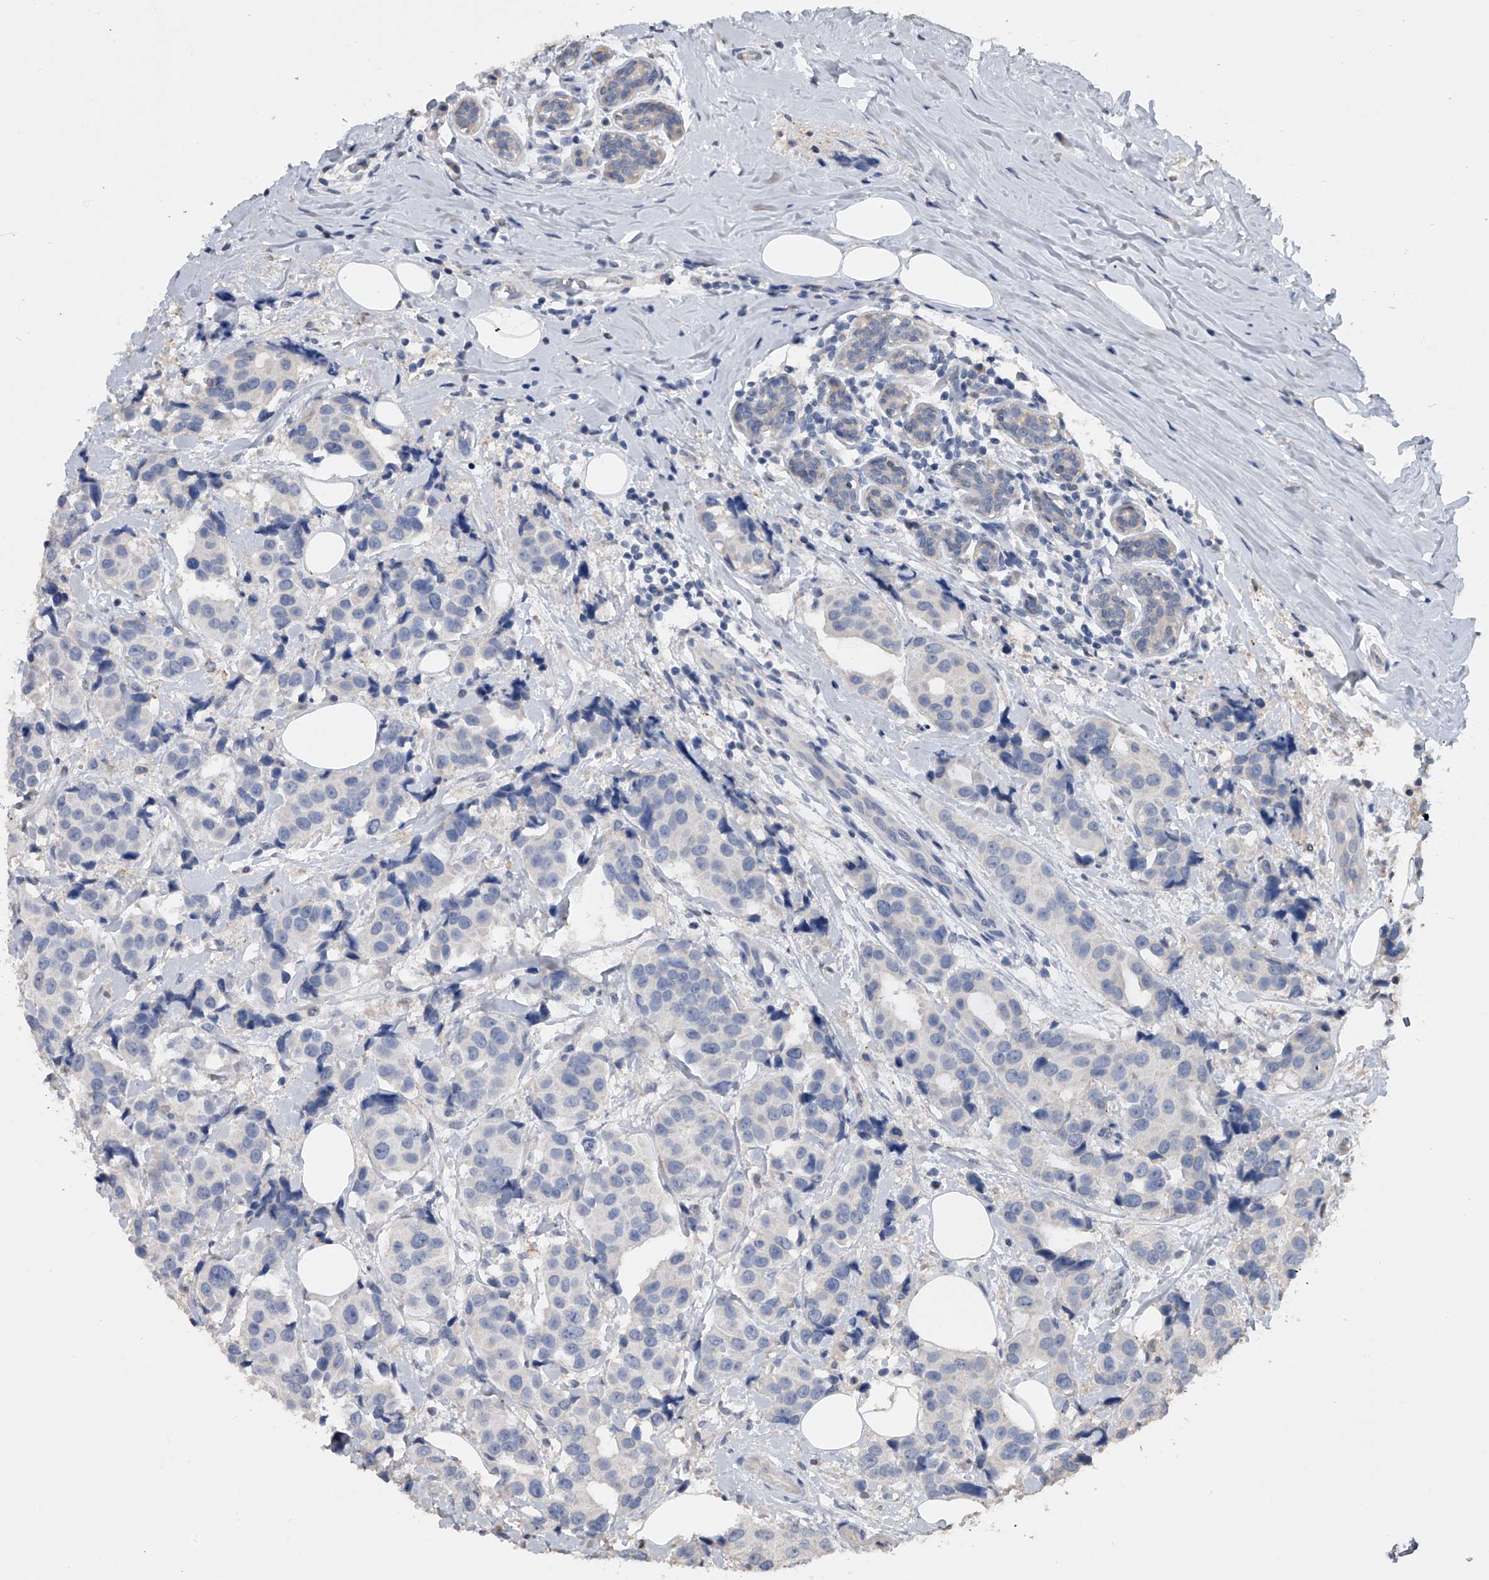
{"staining": {"intensity": "negative", "quantity": "none", "location": "none"}, "tissue": "breast cancer", "cell_type": "Tumor cells", "image_type": "cancer", "snomed": [{"axis": "morphology", "description": "Normal tissue, NOS"}, {"axis": "morphology", "description": "Duct carcinoma"}, {"axis": "topography", "description": "Breast"}], "caption": "IHC histopathology image of human breast infiltrating ductal carcinoma stained for a protein (brown), which demonstrates no positivity in tumor cells.", "gene": "DOCK9", "patient": {"sex": "female", "age": 39}}